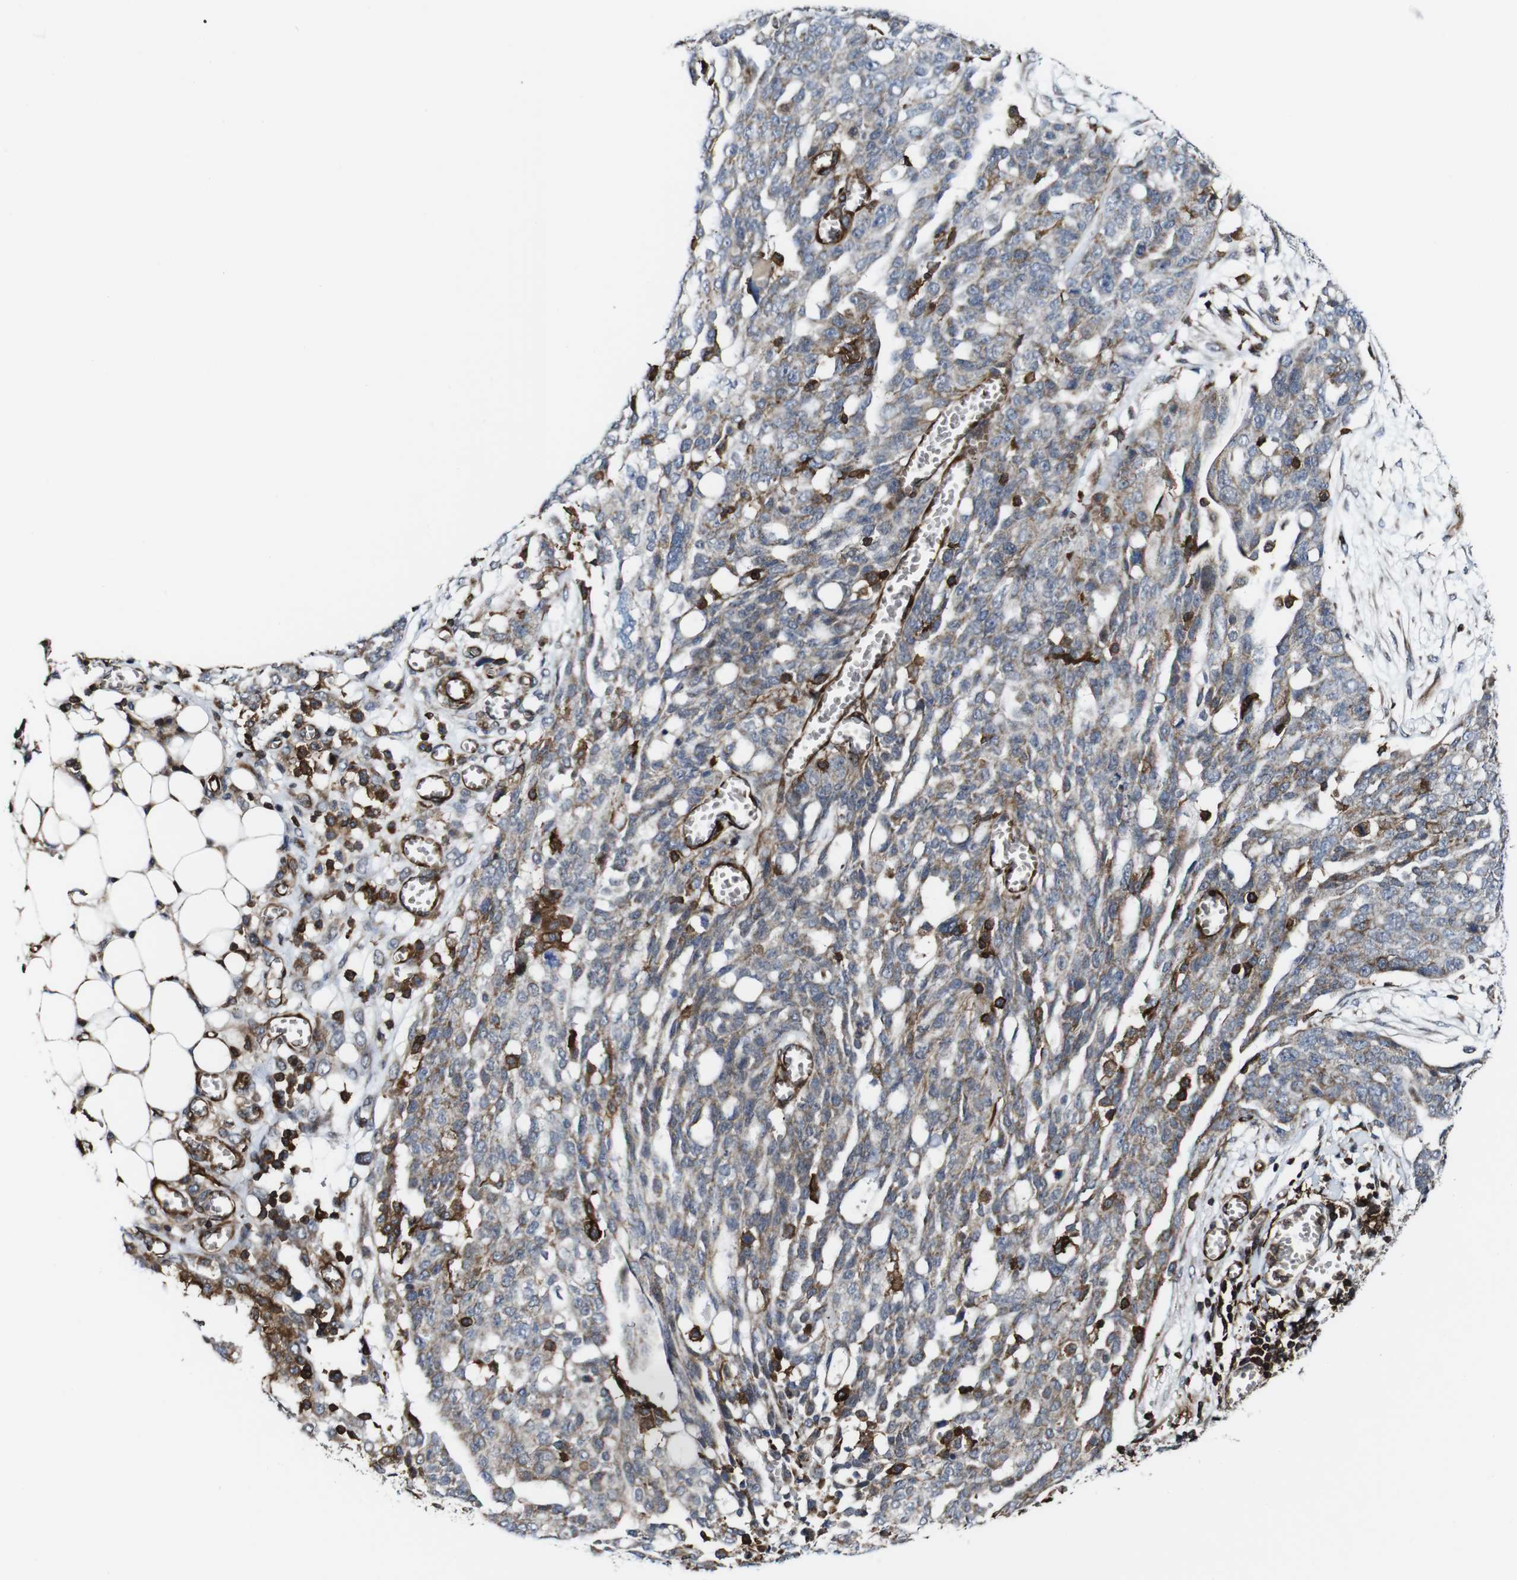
{"staining": {"intensity": "weak", "quantity": ">75%", "location": "cytoplasmic/membranous"}, "tissue": "ovarian cancer", "cell_type": "Tumor cells", "image_type": "cancer", "snomed": [{"axis": "morphology", "description": "Cystadenocarcinoma, serous, NOS"}, {"axis": "topography", "description": "Soft tissue"}, {"axis": "topography", "description": "Ovary"}], "caption": "Immunohistochemical staining of ovarian cancer (serous cystadenocarcinoma) demonstrates weak cytoplasmic/membranous protein expression in approximately >75% of tumor cells. The staining was performed using DAB, with brown indicating positive protein expression. Nuclei are stained blue with hematoxylin.", "gene": "JAK2", "patient": {"sex": "female", "age": 57}}